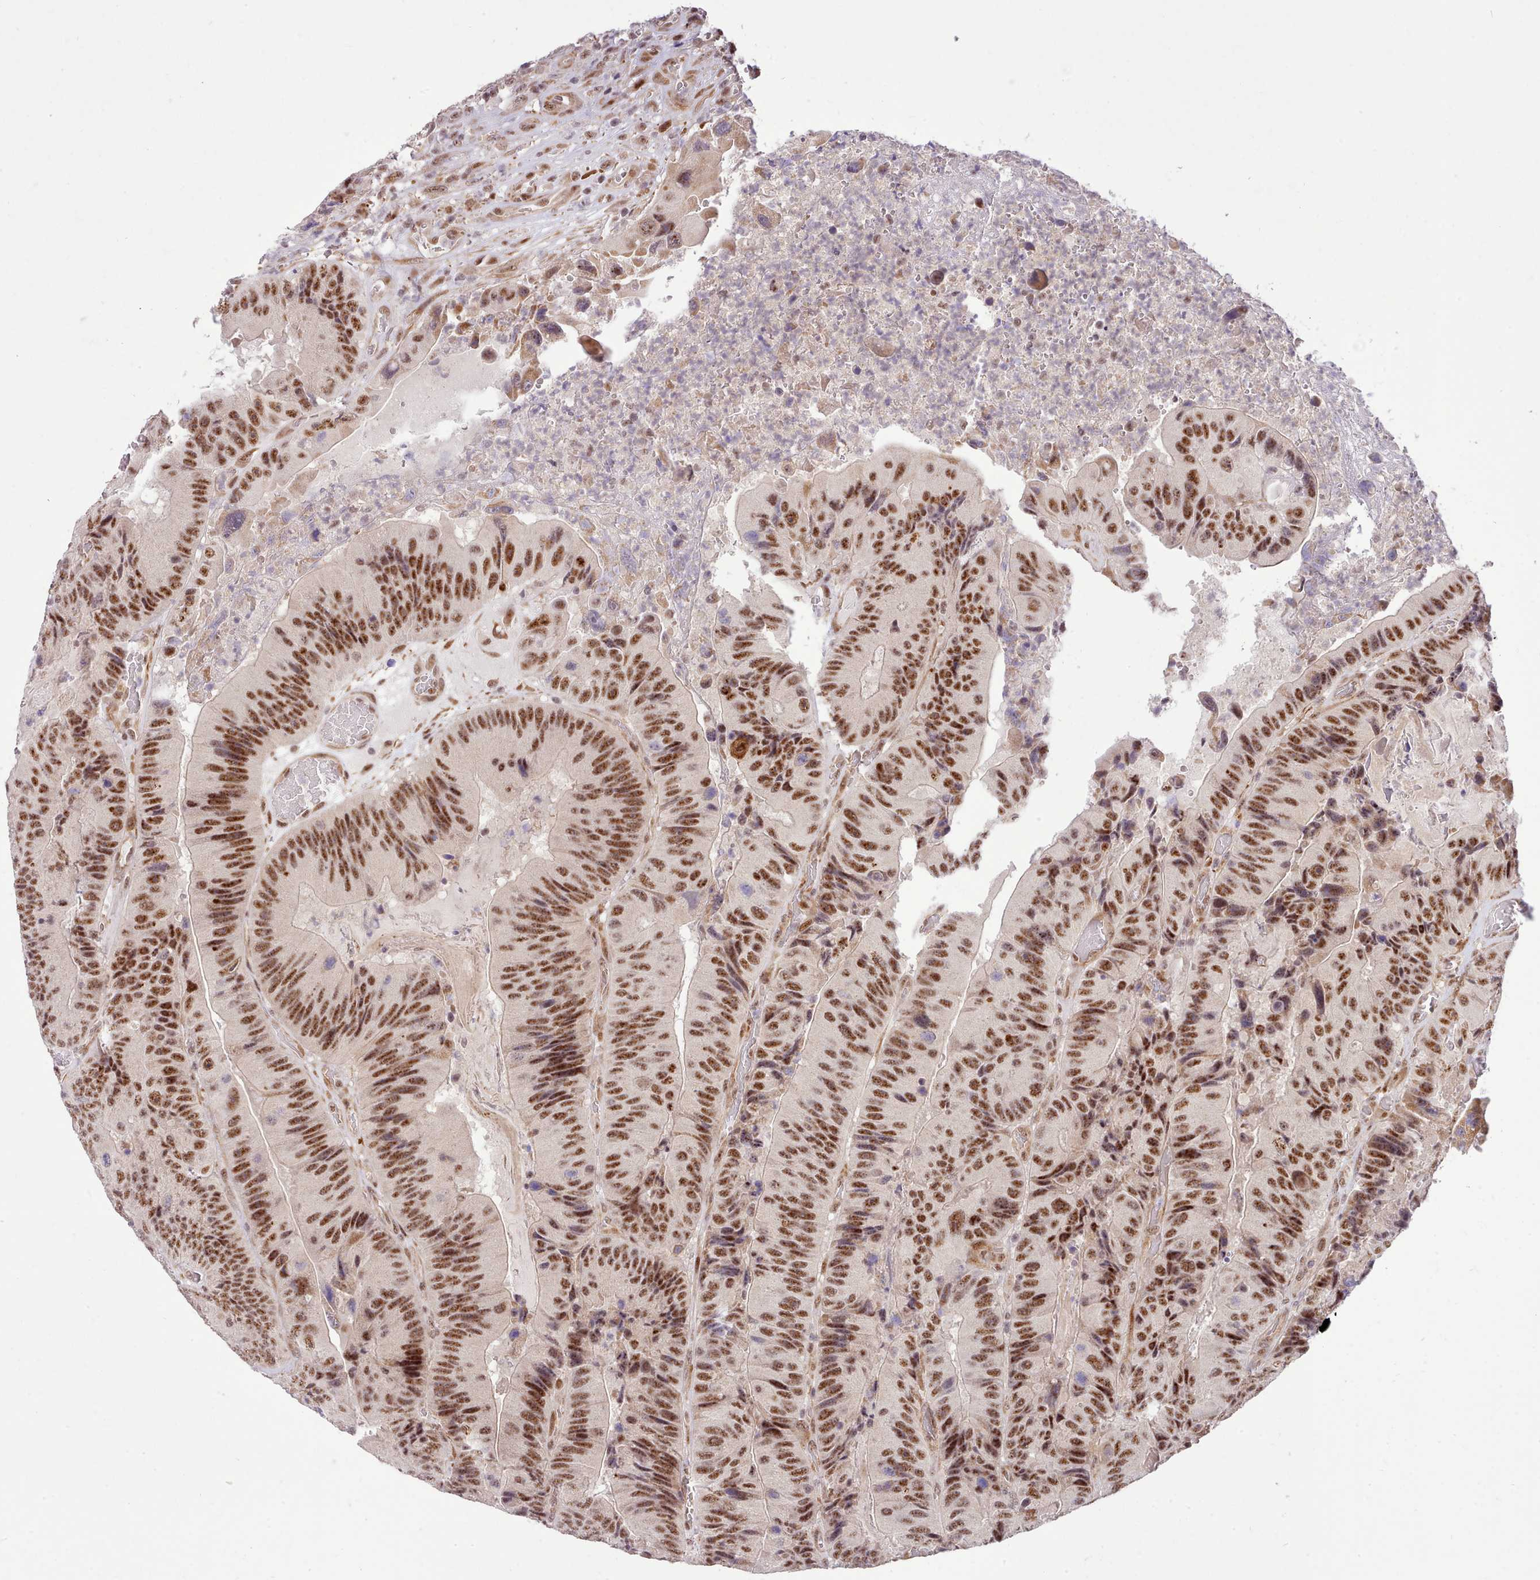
{"staining": {"intensity": "strong", "quantity": ">75%", "location": "nuclear"}, "tissue": "colorectal cancer", "cell_type": "Tumor cells", "image_type": "cancer", "snomed": [{"axis": "morphology", "description": "Adenocarcinoma, NOS"}, {"axis": "topography", "description": "Colon"}], "caption": "Immunohistochemistry micrograph of human adenocarcinoma (colorectal) stained for a protein (brown), which shows high levels of strong nuclear expression in approximately >75% of tumor cells.", "gene": "HOXB7", "patient": {"sex": "female", "age": 86}}